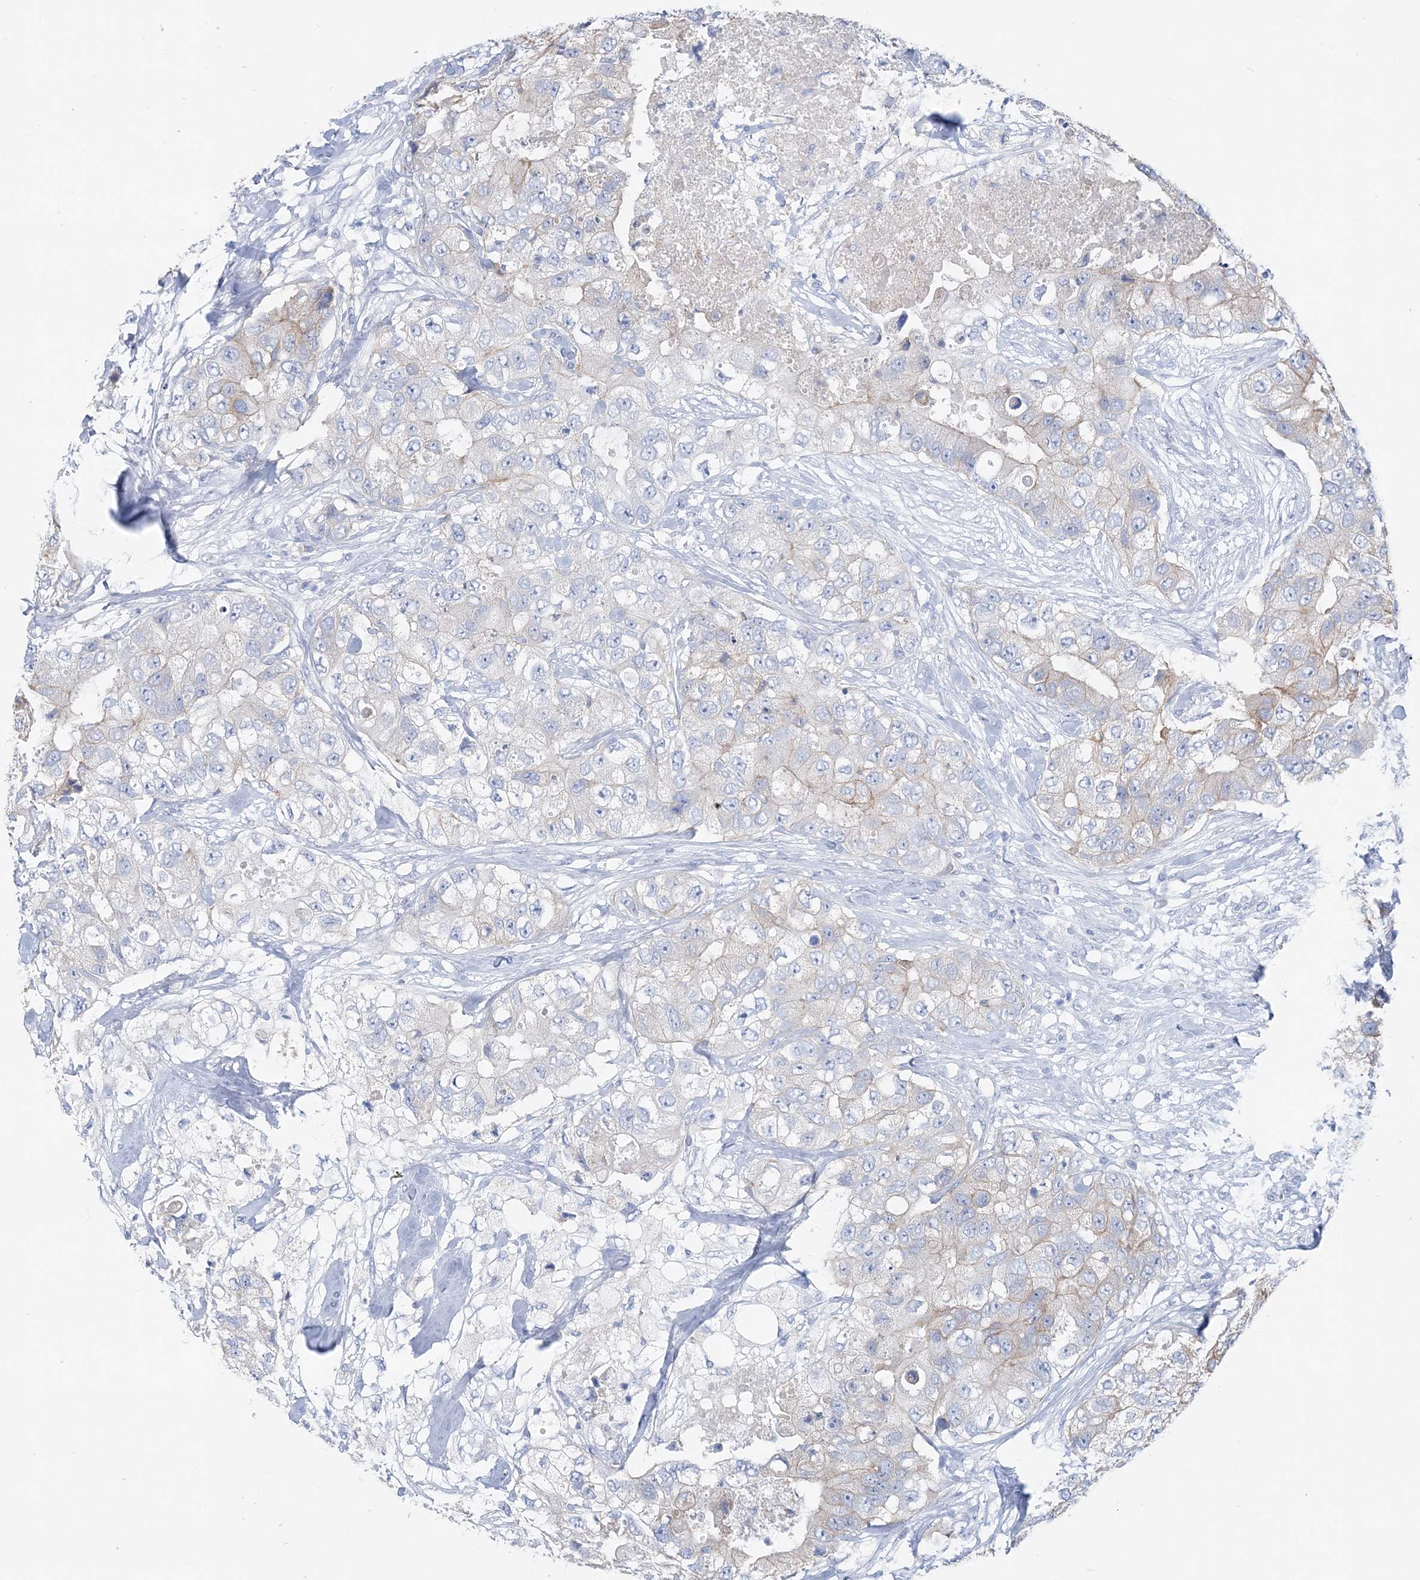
{"staining": {"intensity": "weak", "quantity": "25%-75%", "location": "cytoplasmic/membranous"}, "tissue": "breast cancer", "cell_type": "Tumor cells", "image_type": "cancer", "snomed": [{"axis": "morphology", "description": "Duct carcinoma"}, {"axis": "topography", "description": "Breast"}], "caption": "This is an image of immunohistochemistry (IHC) staining of breast cancer (invasive ductal carcinoma), which shows weak positivity in the cytoplasmic/membranous of tumor cells.", "gene": "SLC5A6", "patient": {"sex": "female", "age": 62}}